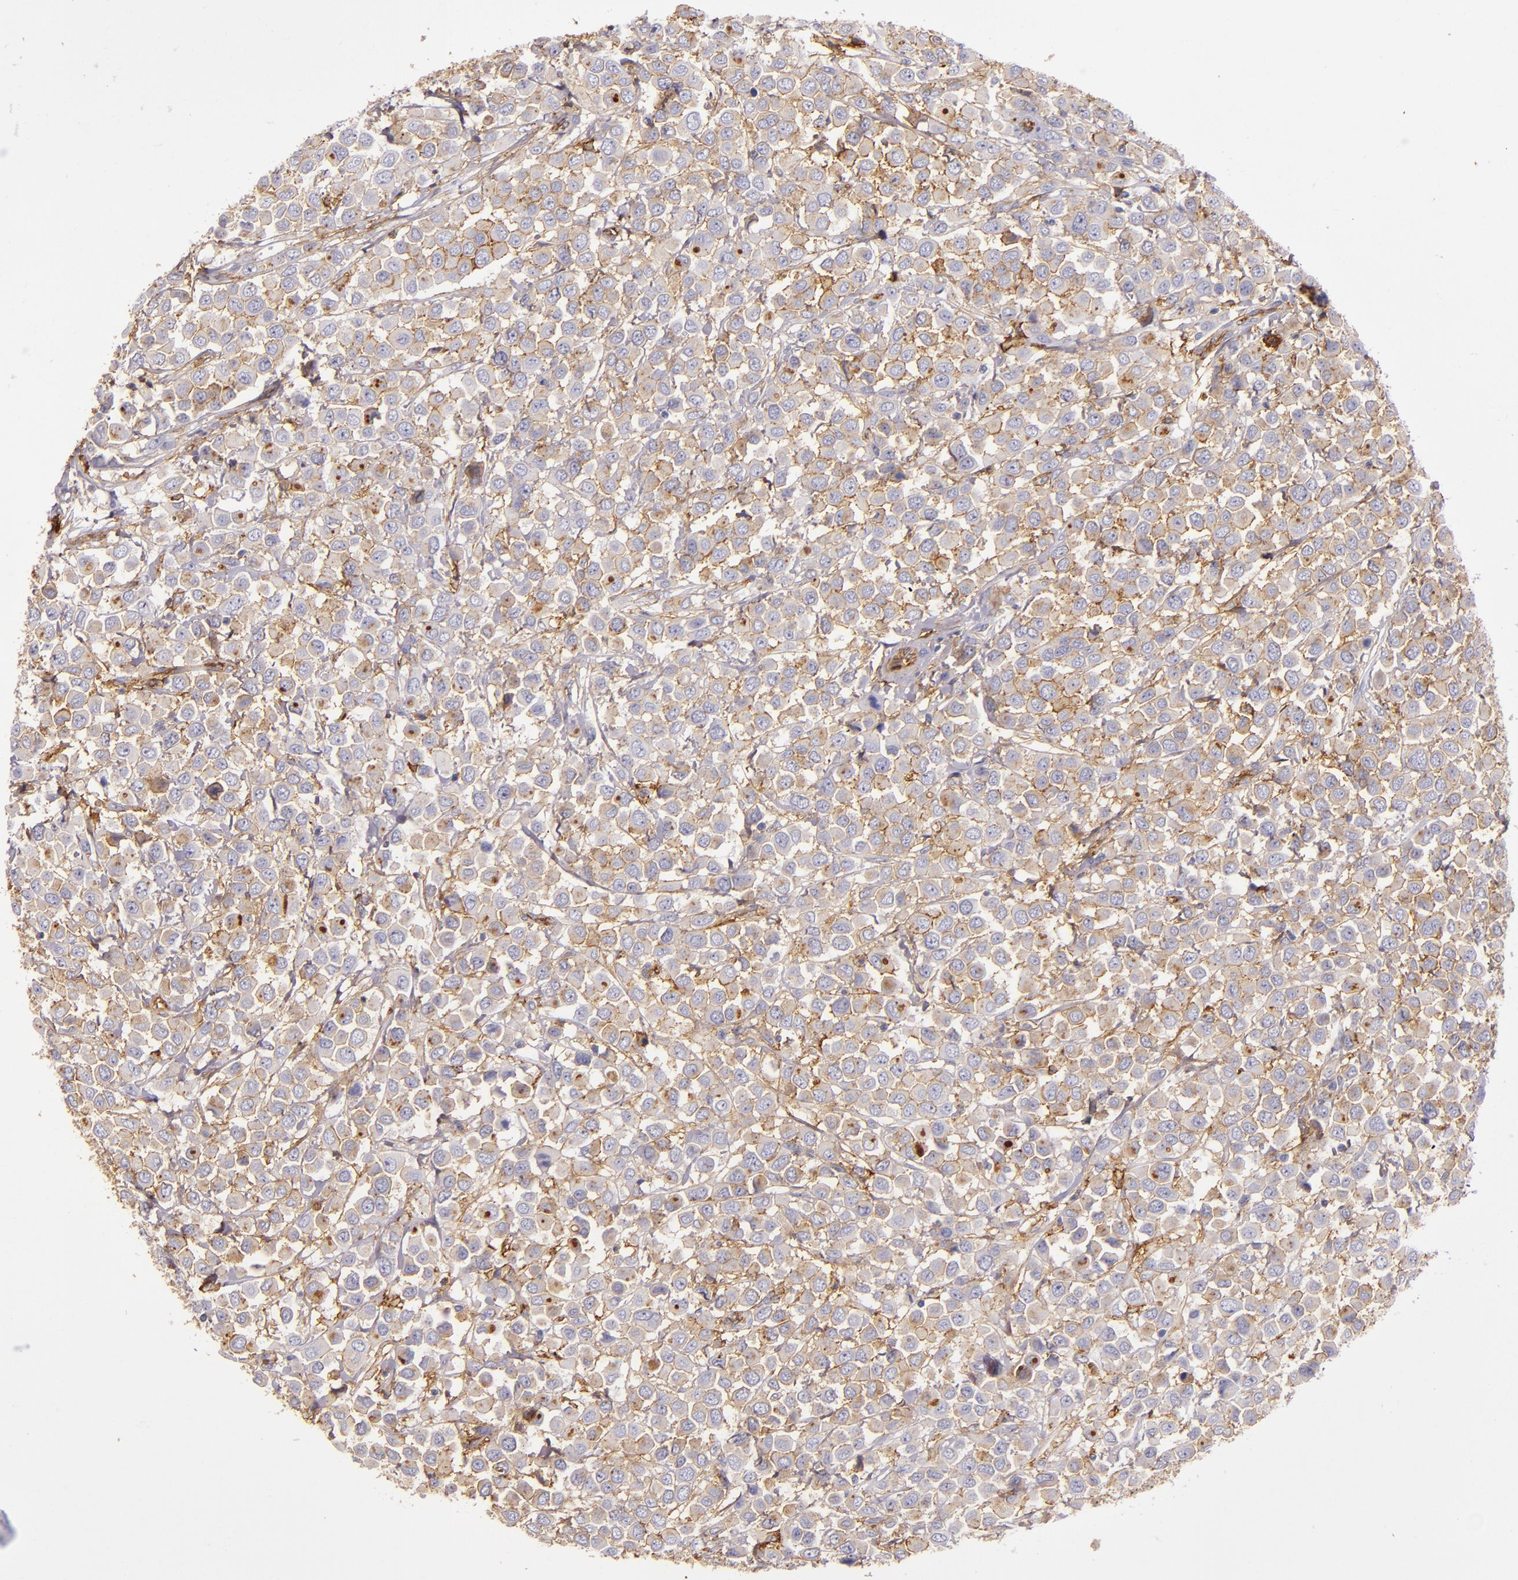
{"staining": {"intensity": "moderate", "quantity": ">75%", "location": "cytoplasmic/membranous"}, "tissue": "breast cancer", "cell_type": "Tumor cells", "image_type": "cancer", "snomed": [{"axis": "morphology", "description": "Duct carcinoma"}, {"axis": "topography", "description": "Breast"}], "caption": "Immunohistochemistry (IHC) staining of breast invasive ductal carcinoma, which demonstrates medium levels of moderate cytoplasmic/membranous staining in about >75% of tumor cells indicating moderate cytoplasmic/membranous protein positivity. The staining was performed using DAB (3,3'-diaminobenzidine) (brown) for protein detection and nuclei were counterstained in hematoxylin (blue).", "gene": "CD9", "patient": {"sex": "female", "age": 61}}